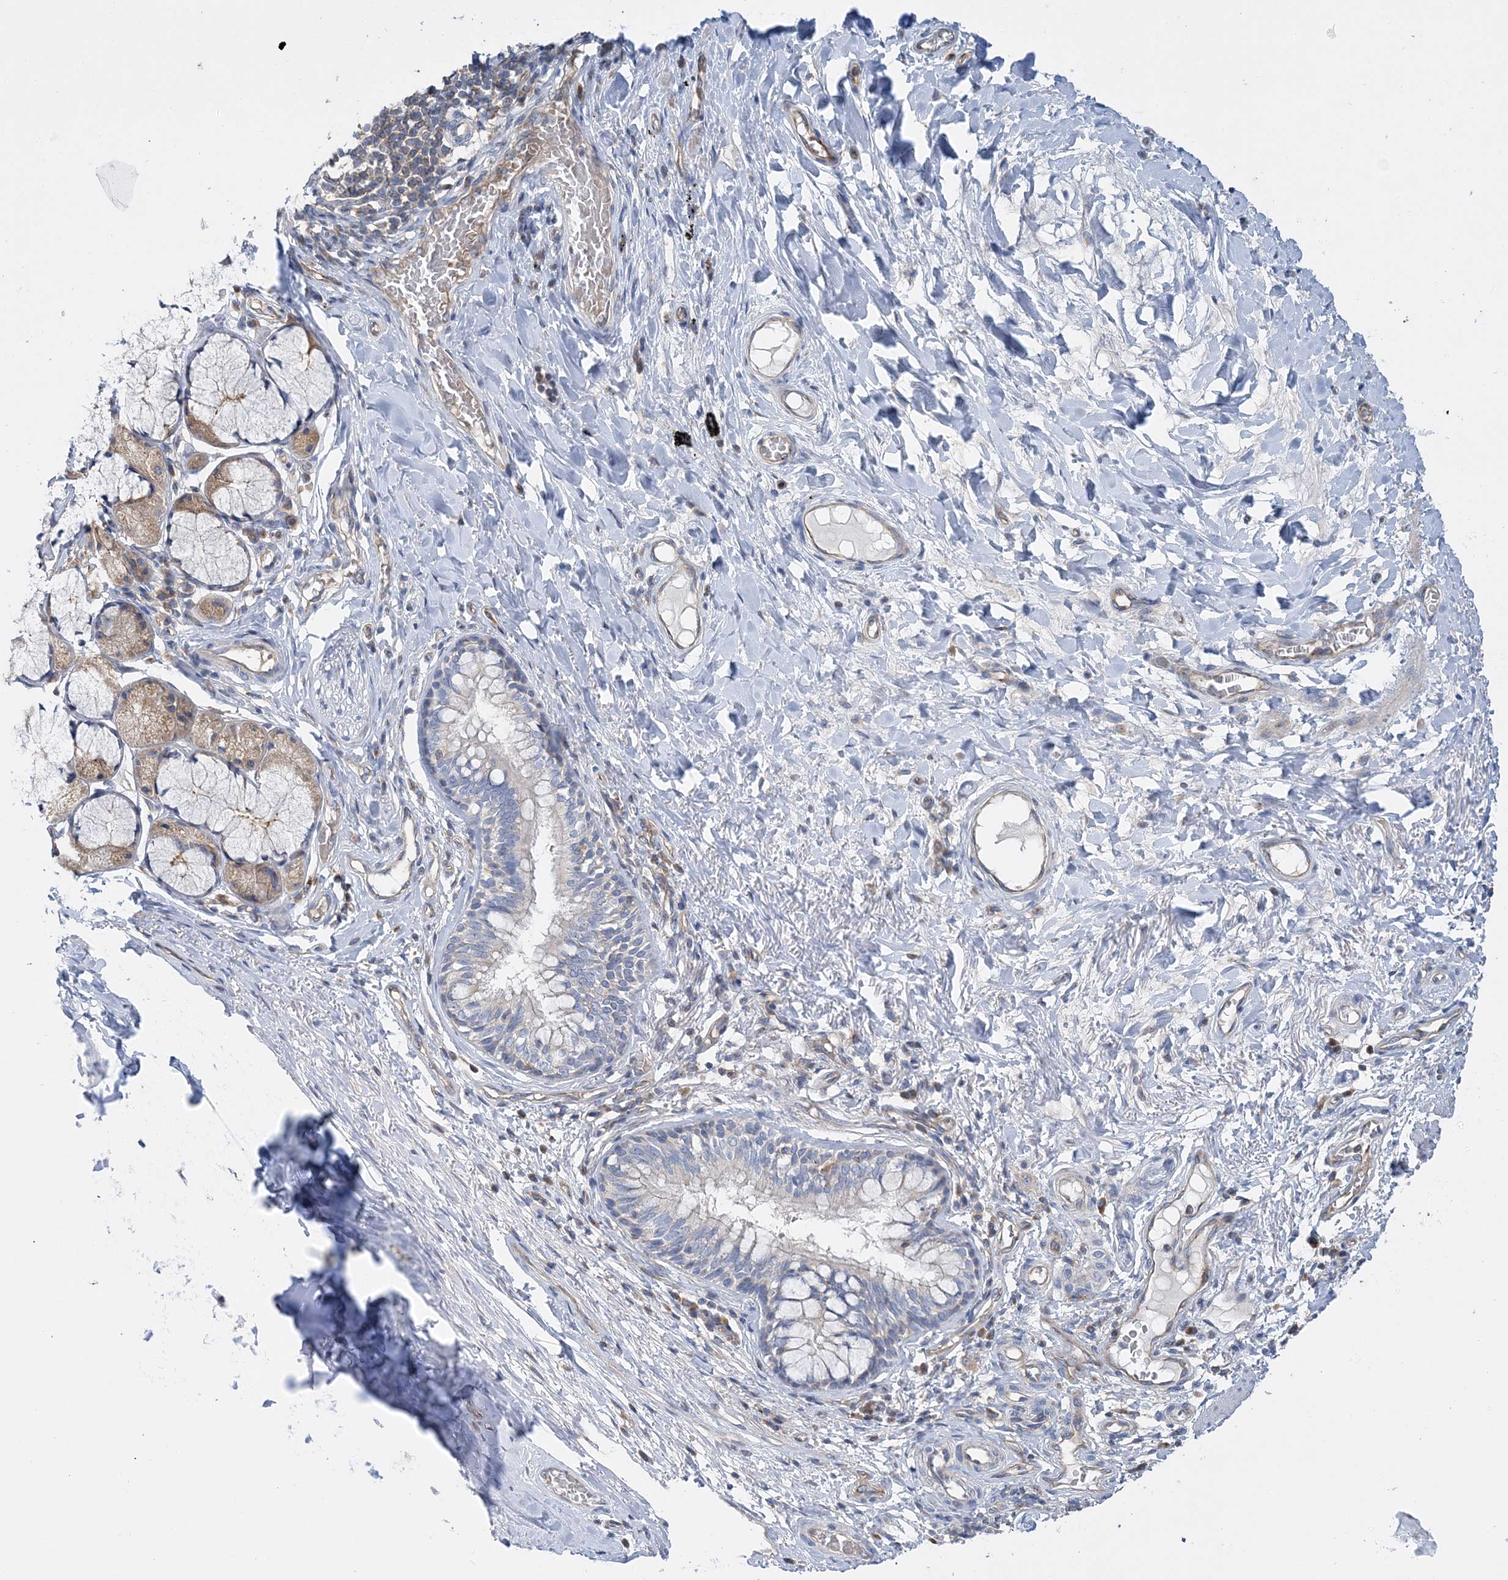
{"staining": {"intensity": "weak", "quantity": "25%-75%", "location": "cytoplasmic/membranous"}, "tissue": "bronchus", "cell_type": "Respiratory epithelial cells", "image_type": "normal", "snomed": [{"axis": "morphology", "description": "Normal tissue, NOS"}, {"axis": "topography", "description": "Cartilage tissue"}, {"axis": "topography", "description": "Bronchus"}], "caption": "Bronchus stained with IHC exhibits weak cytoplasmic/membranous expression in about 25%-75% of respiratory epithelial cells.", "gene": "FAM114A2", "patient": {"sex": "female", "age": 36}}